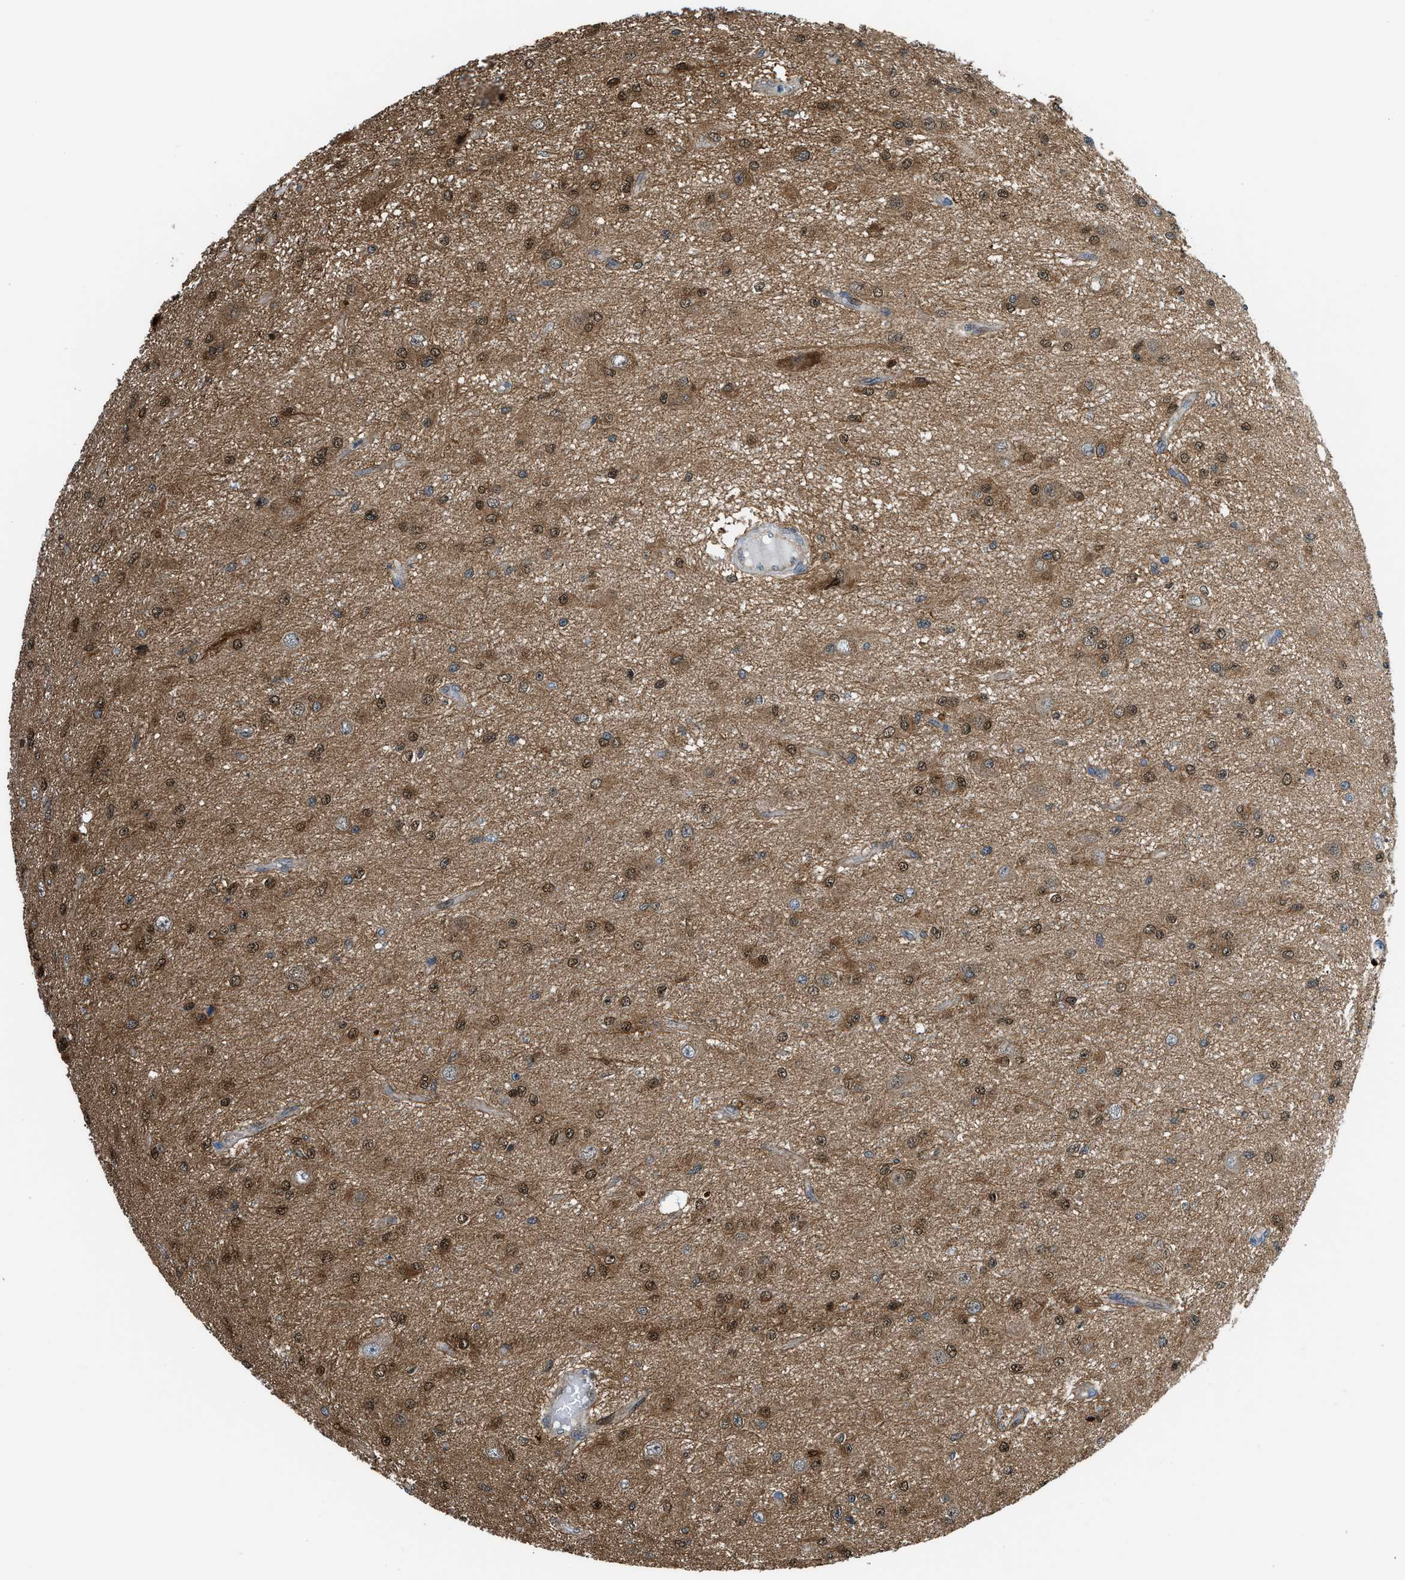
{"staining": {"intensity": "moderate", "quantity": "25%-75%", "location": "cytoplasmic/membranous,nuclear"}, "tissue": "glioma", "cell_type": "Tumor cells", "image_type": "cancer", "snomed": [{"axis": "morphology", "description": "Glioma, malignant, High grade"}, {"axis": "topography", "description": "pancreas cauda"}], "caption": "Immunohistochemistry (DAB) staining of glioma exhibits moderate cytoplasmic/membranous and nuclear protein expression in approximately 25%-75% of tumor cells.", "gene": "YWHAE", "patient": {"sex": "male", "age": 60}}